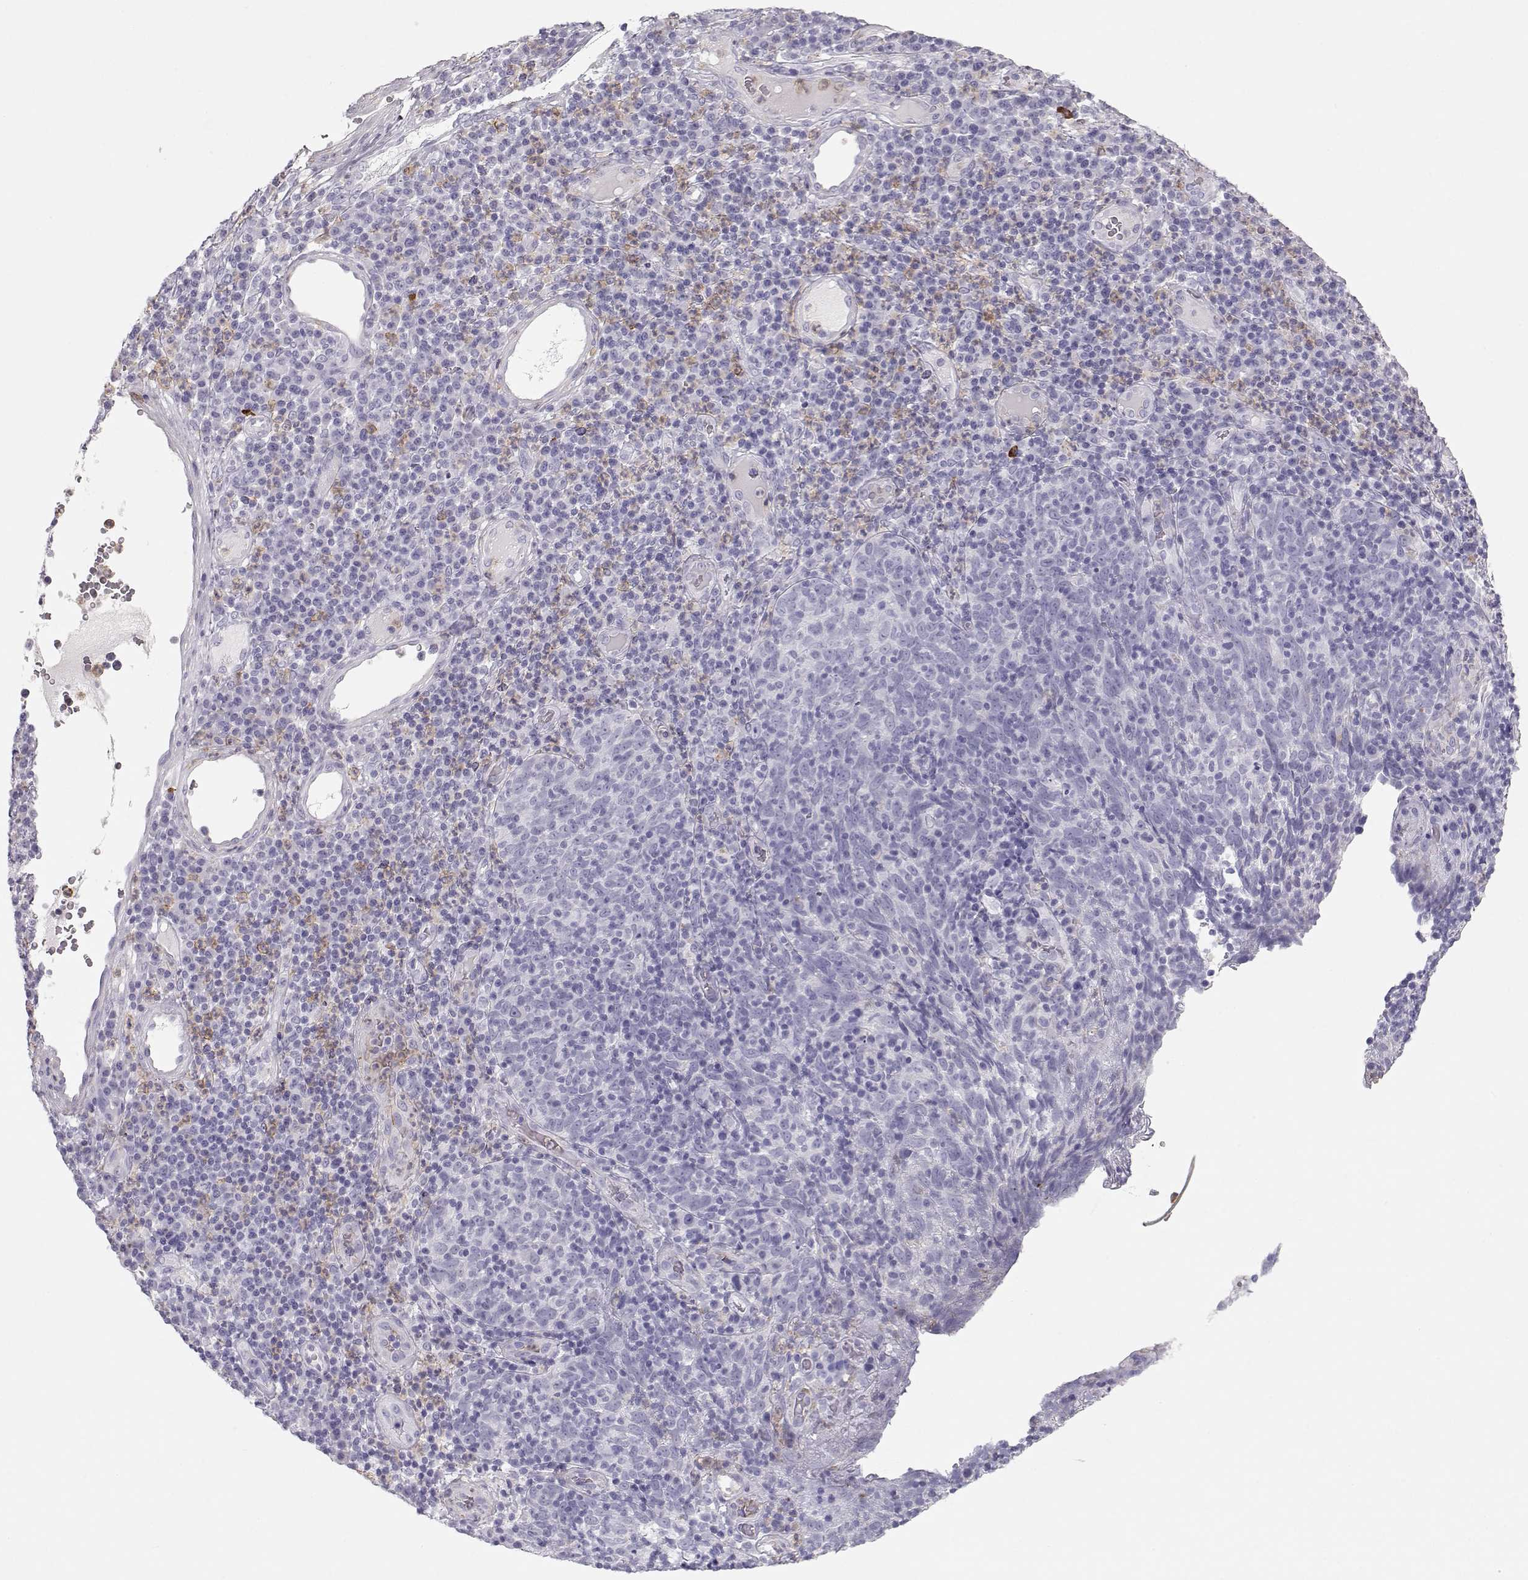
{"staining": {"intensity": "negative", "quantity": "none", "location": "none"}, "tissue": "skin cancer", "cell_type": "Tumor cells", "image_type": "cancer", "snomed": [{"axis": "morphology", "description": "Squamous cell carcinoma, NOS"}, {"axis": "topography", "description": "Skin"}, {"axis": "topography", "description": "Anal"}], "caption": "The micrograph shows no significant positivity in tumor cells of skin cancer. Brightfield microscopy of IHC stained with DAB (3,3'-diaminobenzidine) (brown) and hematoxylin (blue), captured at high magnification.", "gene": "MIP", "patient": {"sex": "female", "age": 51}}